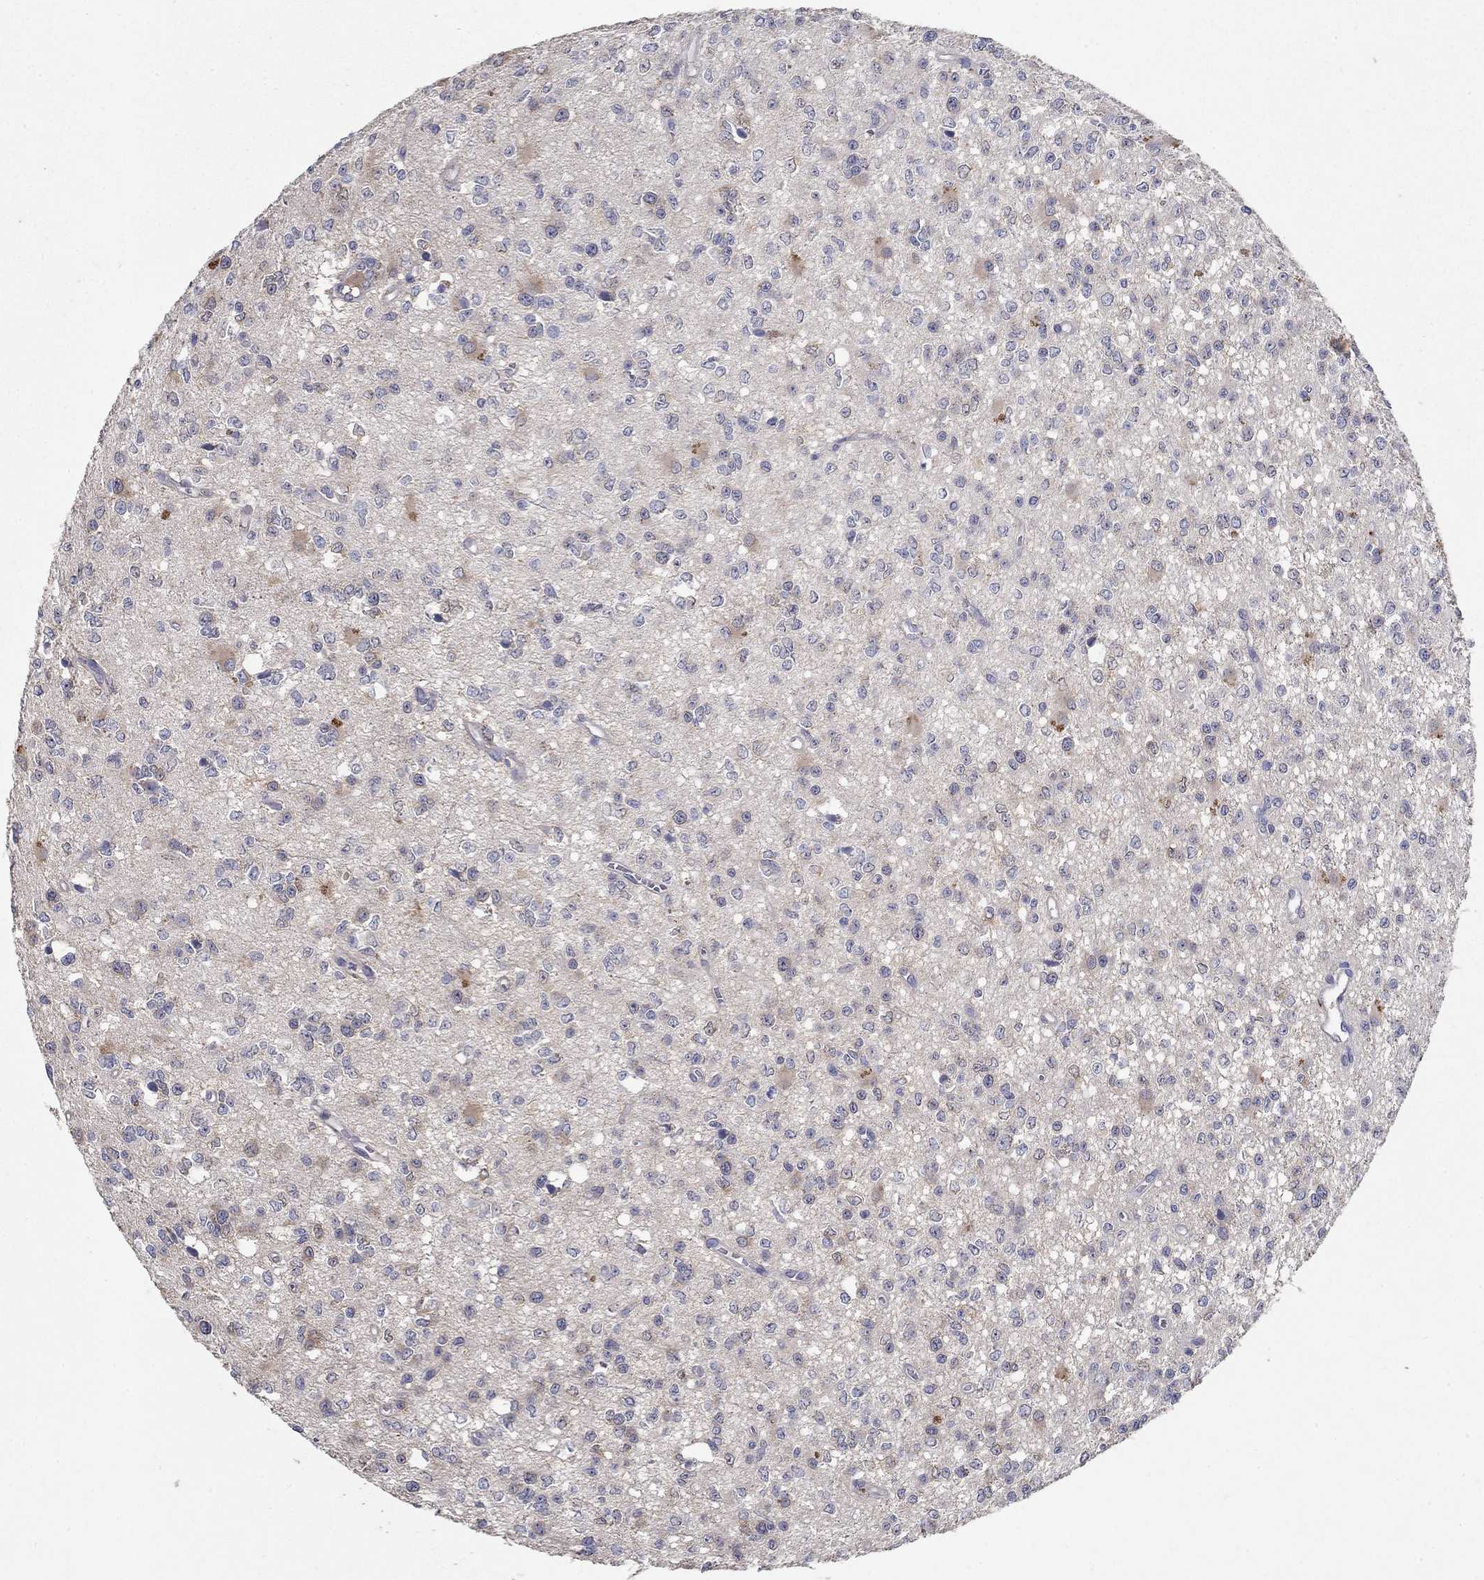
{"staining": {"intensity": "moderate", "quantity": "<25%", "location": "cytoplasmic/membranous"}, "tissue": "glioma", "cell_type": "Tumor cells", "image_type": "cancer", "snomed": [{"axis": "morphology", "description": "Glioma, malignant, Low grade"}, {"axis": "topography", "description": "Brain"}], "caption": "DAB immunohistochemical staining of malignant low-grade glioma reveals moderate cytoplasmic/membranous protein staining in about <25% of tumor cells.", "gene": "PROZ", "patient": {"sex": "female", "age": 45}}